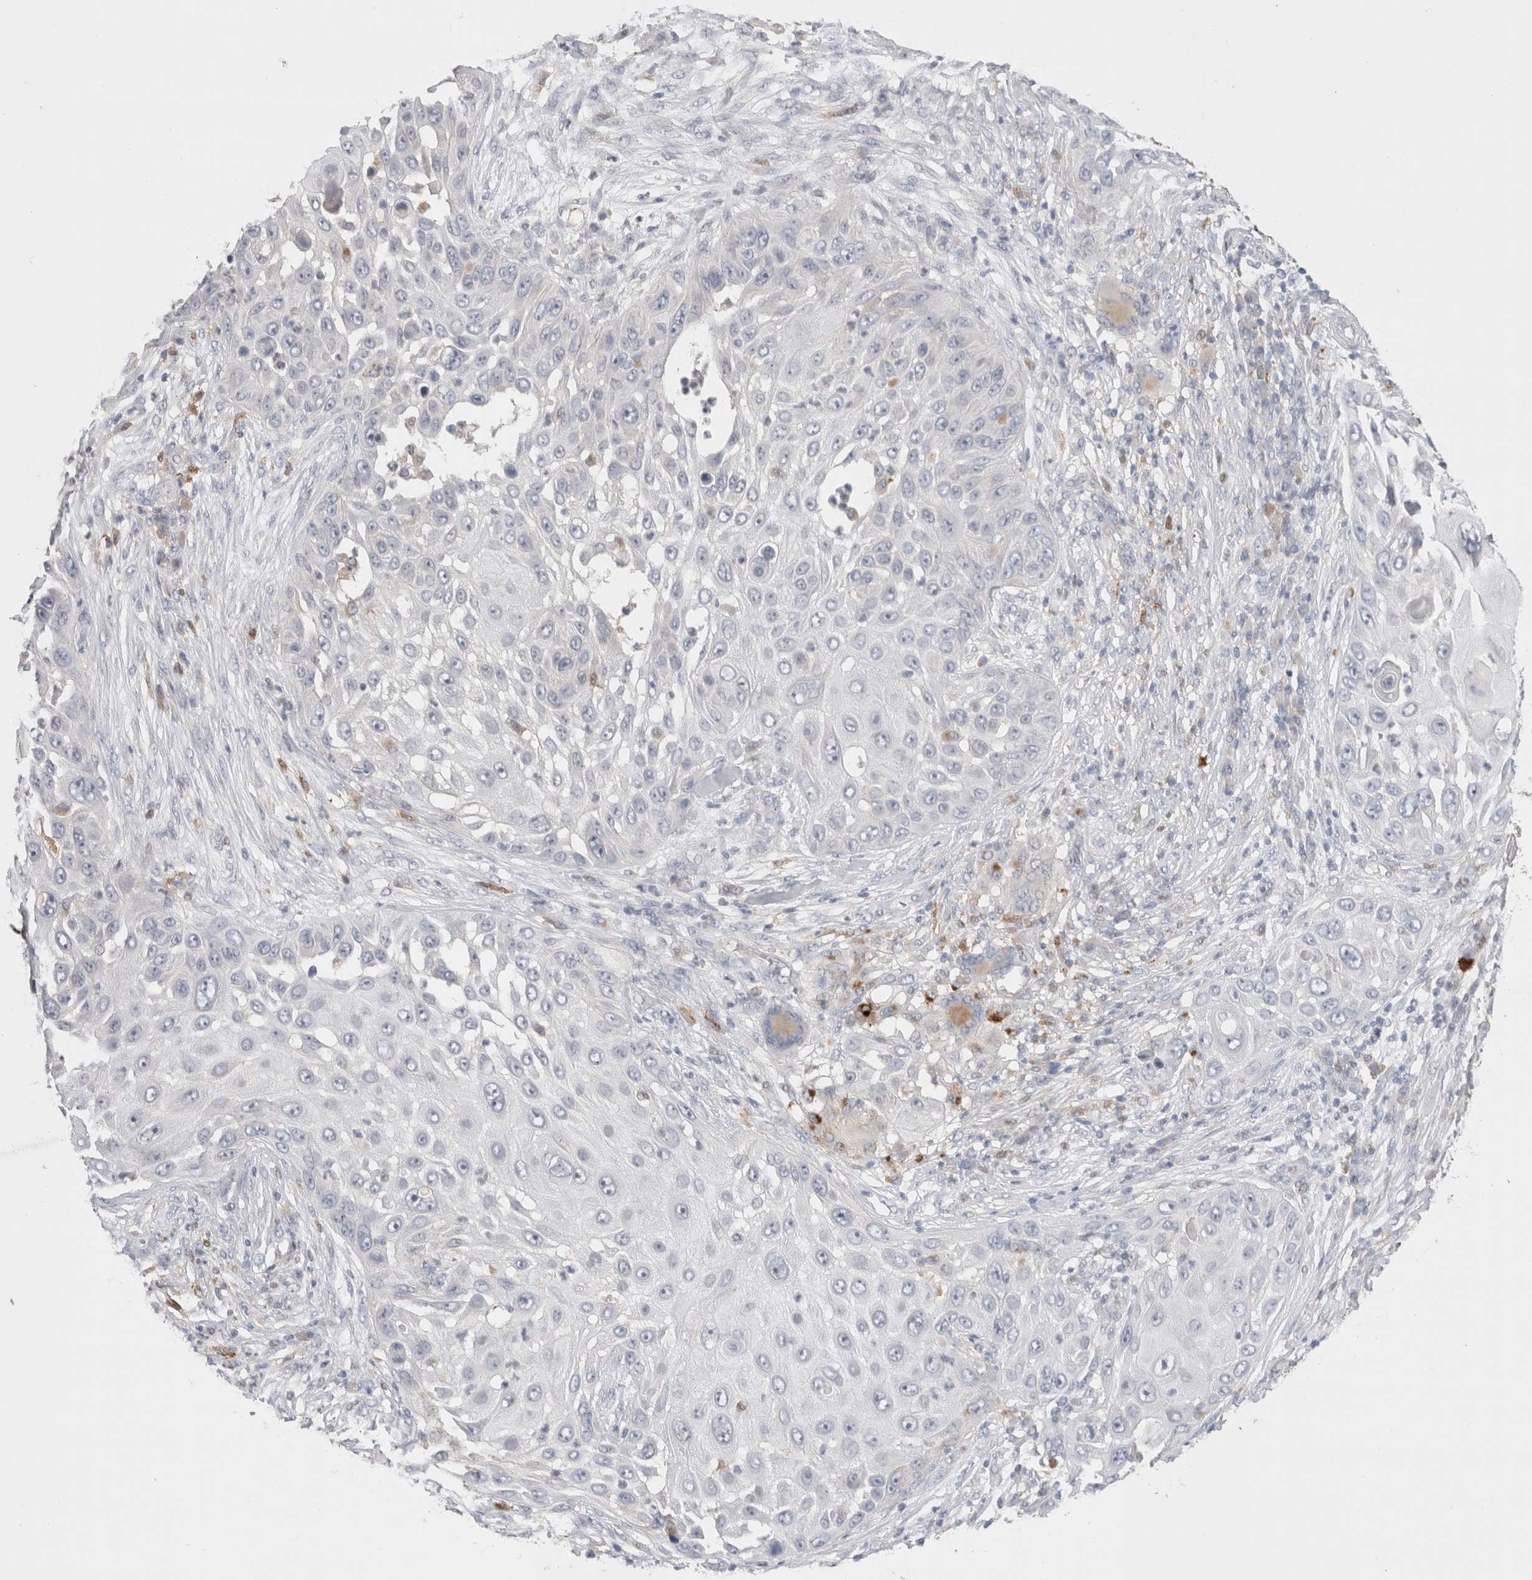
{"staining": {"intensity": "negative", "quantity": "none", "location": "none"}, "tissue": "skin cancer", "cell_type": "Tumor cells", "image_type": "cancer", "snomed": [{"axis": "morphology", "description": "Squamous cell carcinoma, NOS"}, {"axis": "topography", "description": "Skin"}], "caption": "The immunohistochemistry (IHC) image has no significant staining in tumor cells of skin cancer (squamous cell carcinoma) tissue.", "gene": "HPGDS", "patient": {"sex": "female", "age": 44}}